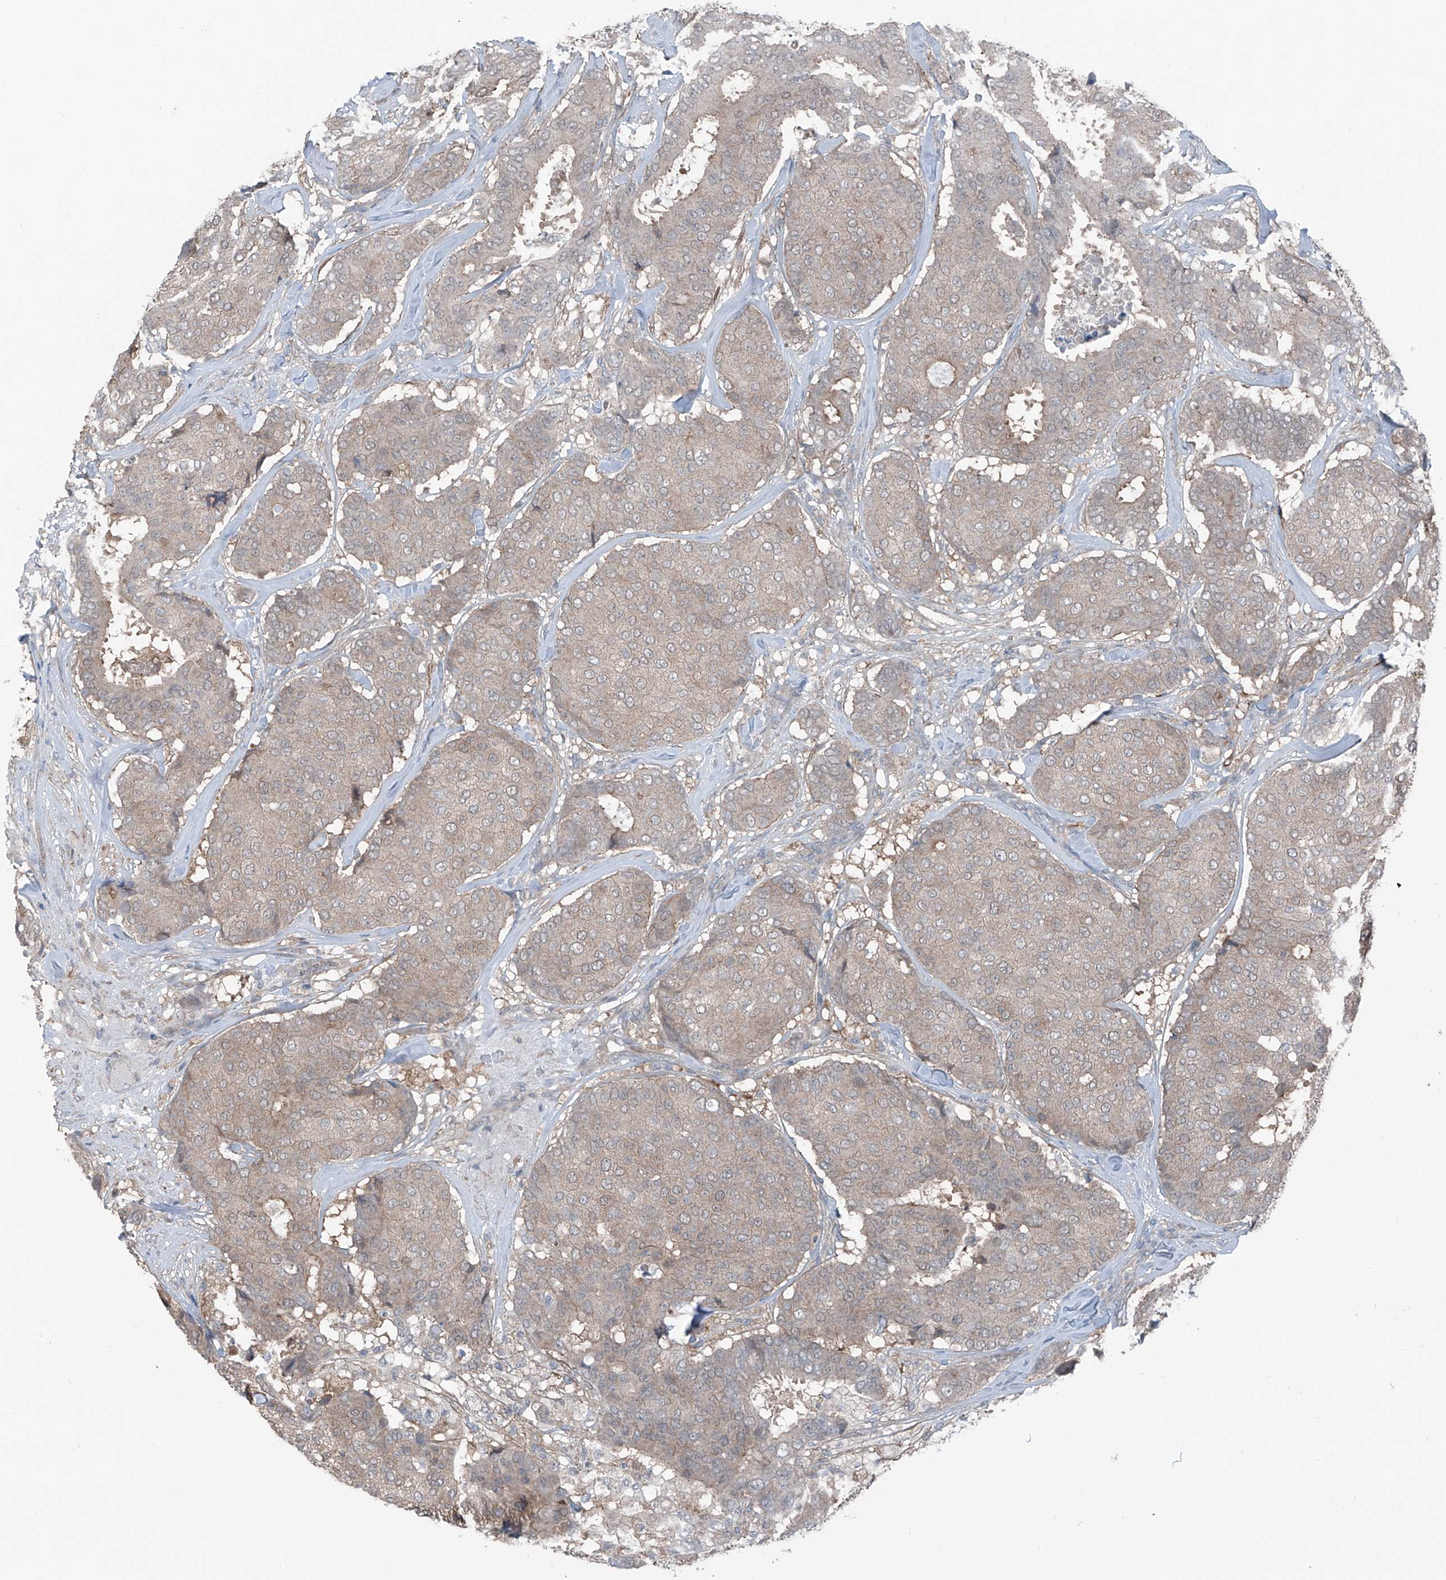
{"staining": {"intensity": "weak", "quantity": ">75%", "location": "cytoplasmic/membranous"}, "tissue": "breast cancer", "cell_type": "Tumor cells", "image_type": "cancer", "snomed": [{"axis": "morphology", "description": "Duct carcinoma"}, {"axis": "topography", "description": "Breast"}], "caption": "Protein expression analysis of human breast cancer (intraductal carcinoma) reveals weak cytoplasmic/membranous positivity in about >75% of tumor cells. The staining is performed using DAB (3,3'-diaminobenzidine) brown chromogen to label protein expression. The nuclei are counter-stained blue using hematoxylin.", "gene": "HSPB11", "patient": {"sex": "female", "age": 75}}